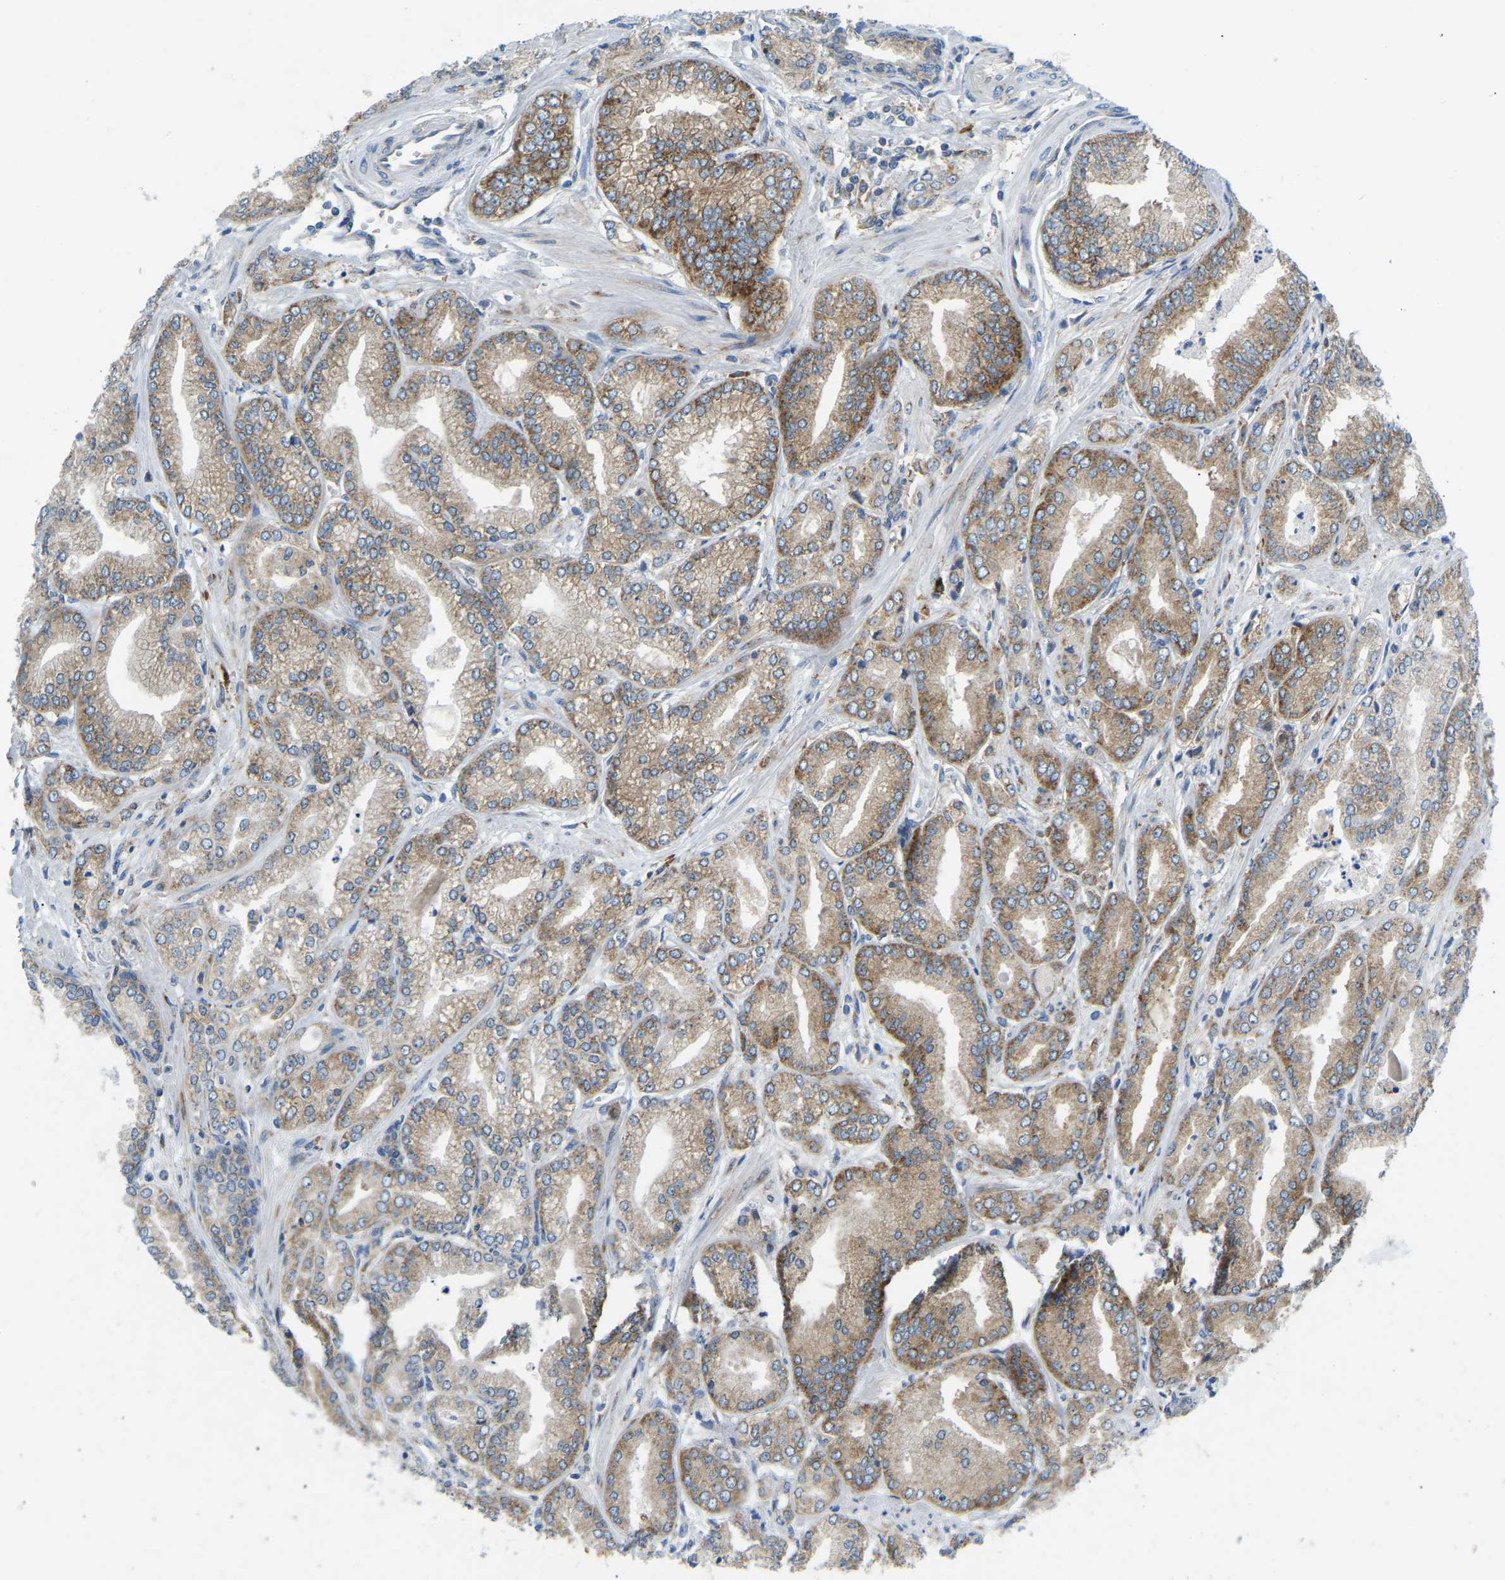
{"staining": {"intensity": "weak", "quantity": ">75%", "location": "cytoplasmic/membranous"}, "tissue": "prostate cancer", "cell_type": "Tumor cells", "image_type": "cancer", "snomed": [{"axis": "morphology", "description": "Adenocarcinoma, Low grade"}, {"axis": "topography", "description": "Prostate"}], "caption": "Weak cytoplasmic/membranous protein positivity is present in approximately >75% of tumor cells in prostate cancer (low-grade adenocarcinoma).", "gene": "SND1", "patient": {"sex": "male", "age": 52}}